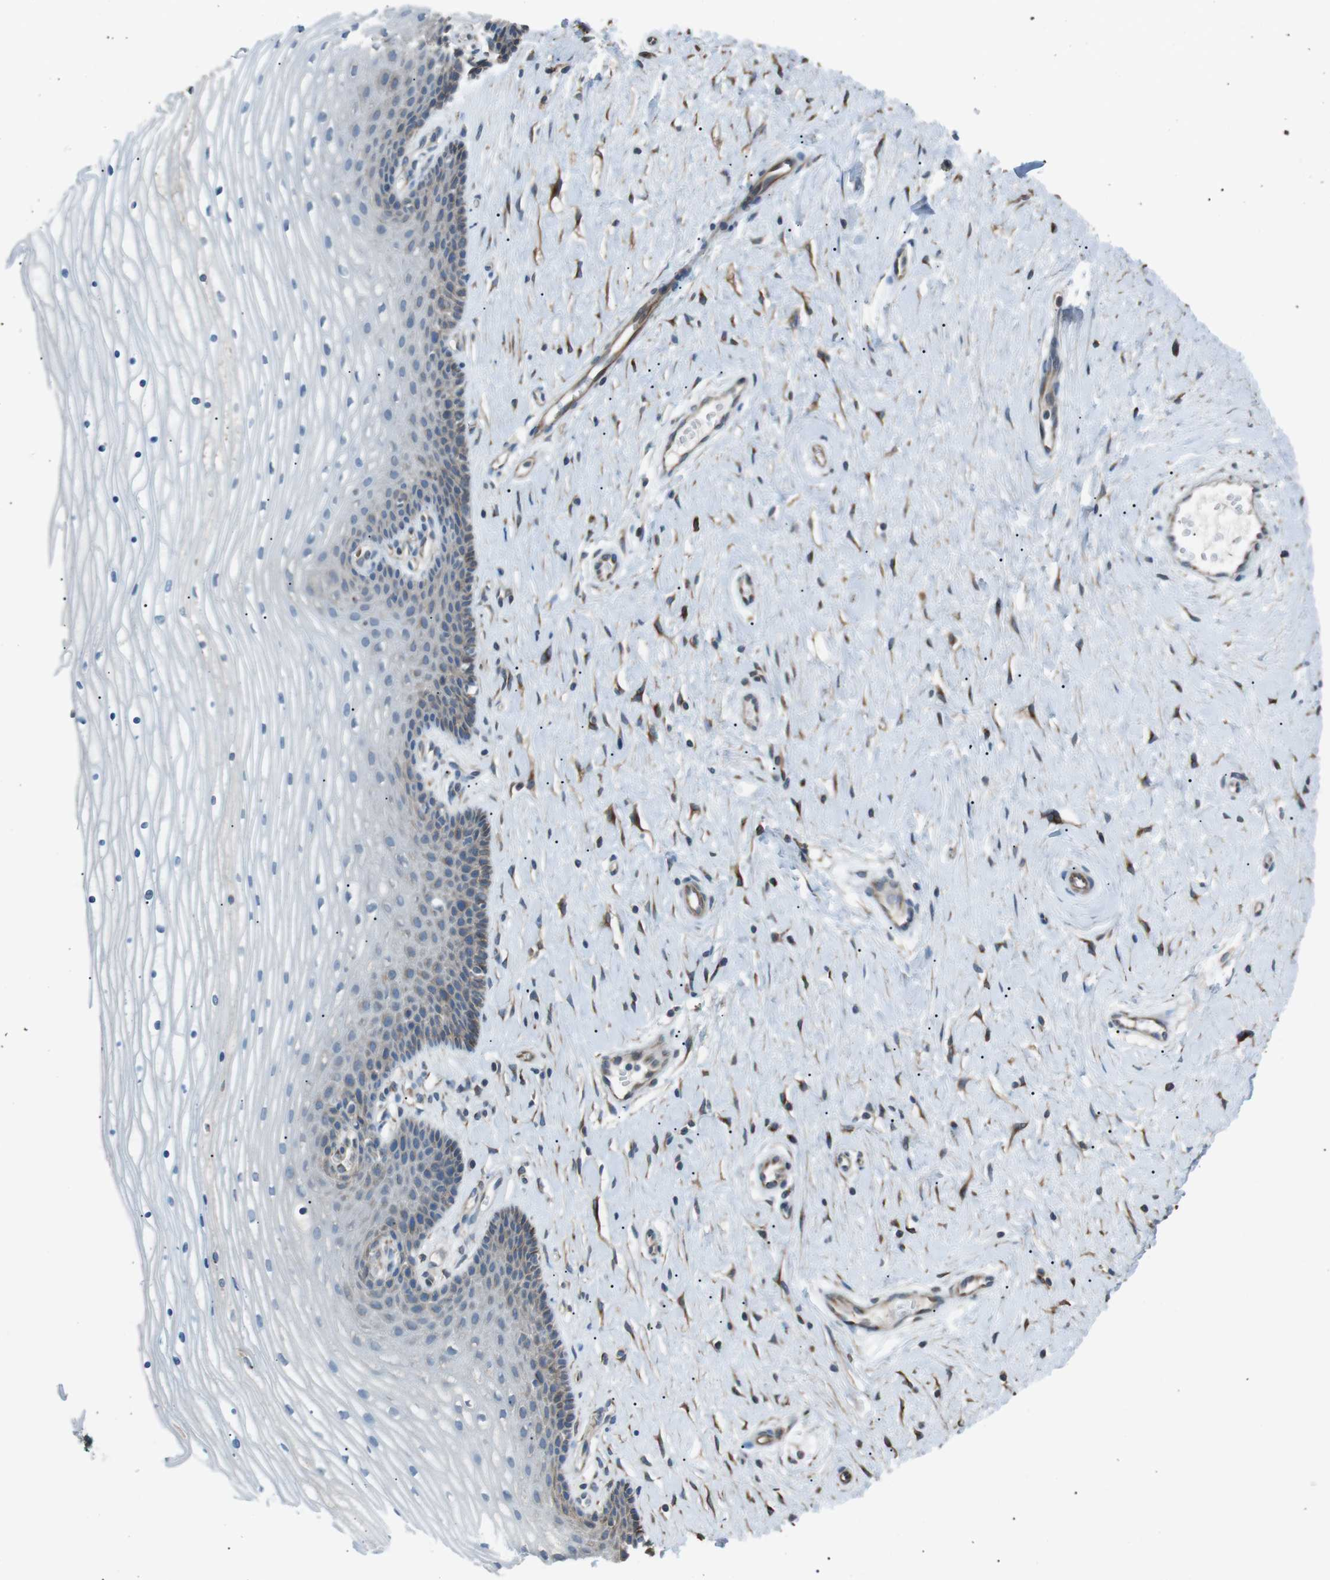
{"staining": {"intensity": "moderate", "quantity": ">75%", "location": "cytoplasmic/membranous"}, "tissue": "cervix", "cell_type": "Glandular cells", "image_type": "normal", "snomed": [{"axis": "morphology", "description": "Normal tissue, NOS"}, {"axis": "topography", "description": "Cervix"}], "caption": "Brown immunohistochemical staining in normal cervix exhibits moderate cytoplasmic/membranous expression in about >75% of glandular cells. The staining was performed using DAB, with brown indicating positive protein expression. Nuclei are stained blue with hematoxylin.", "gene": "CDH26", "patient": {"sex": "female", "age": 39}}